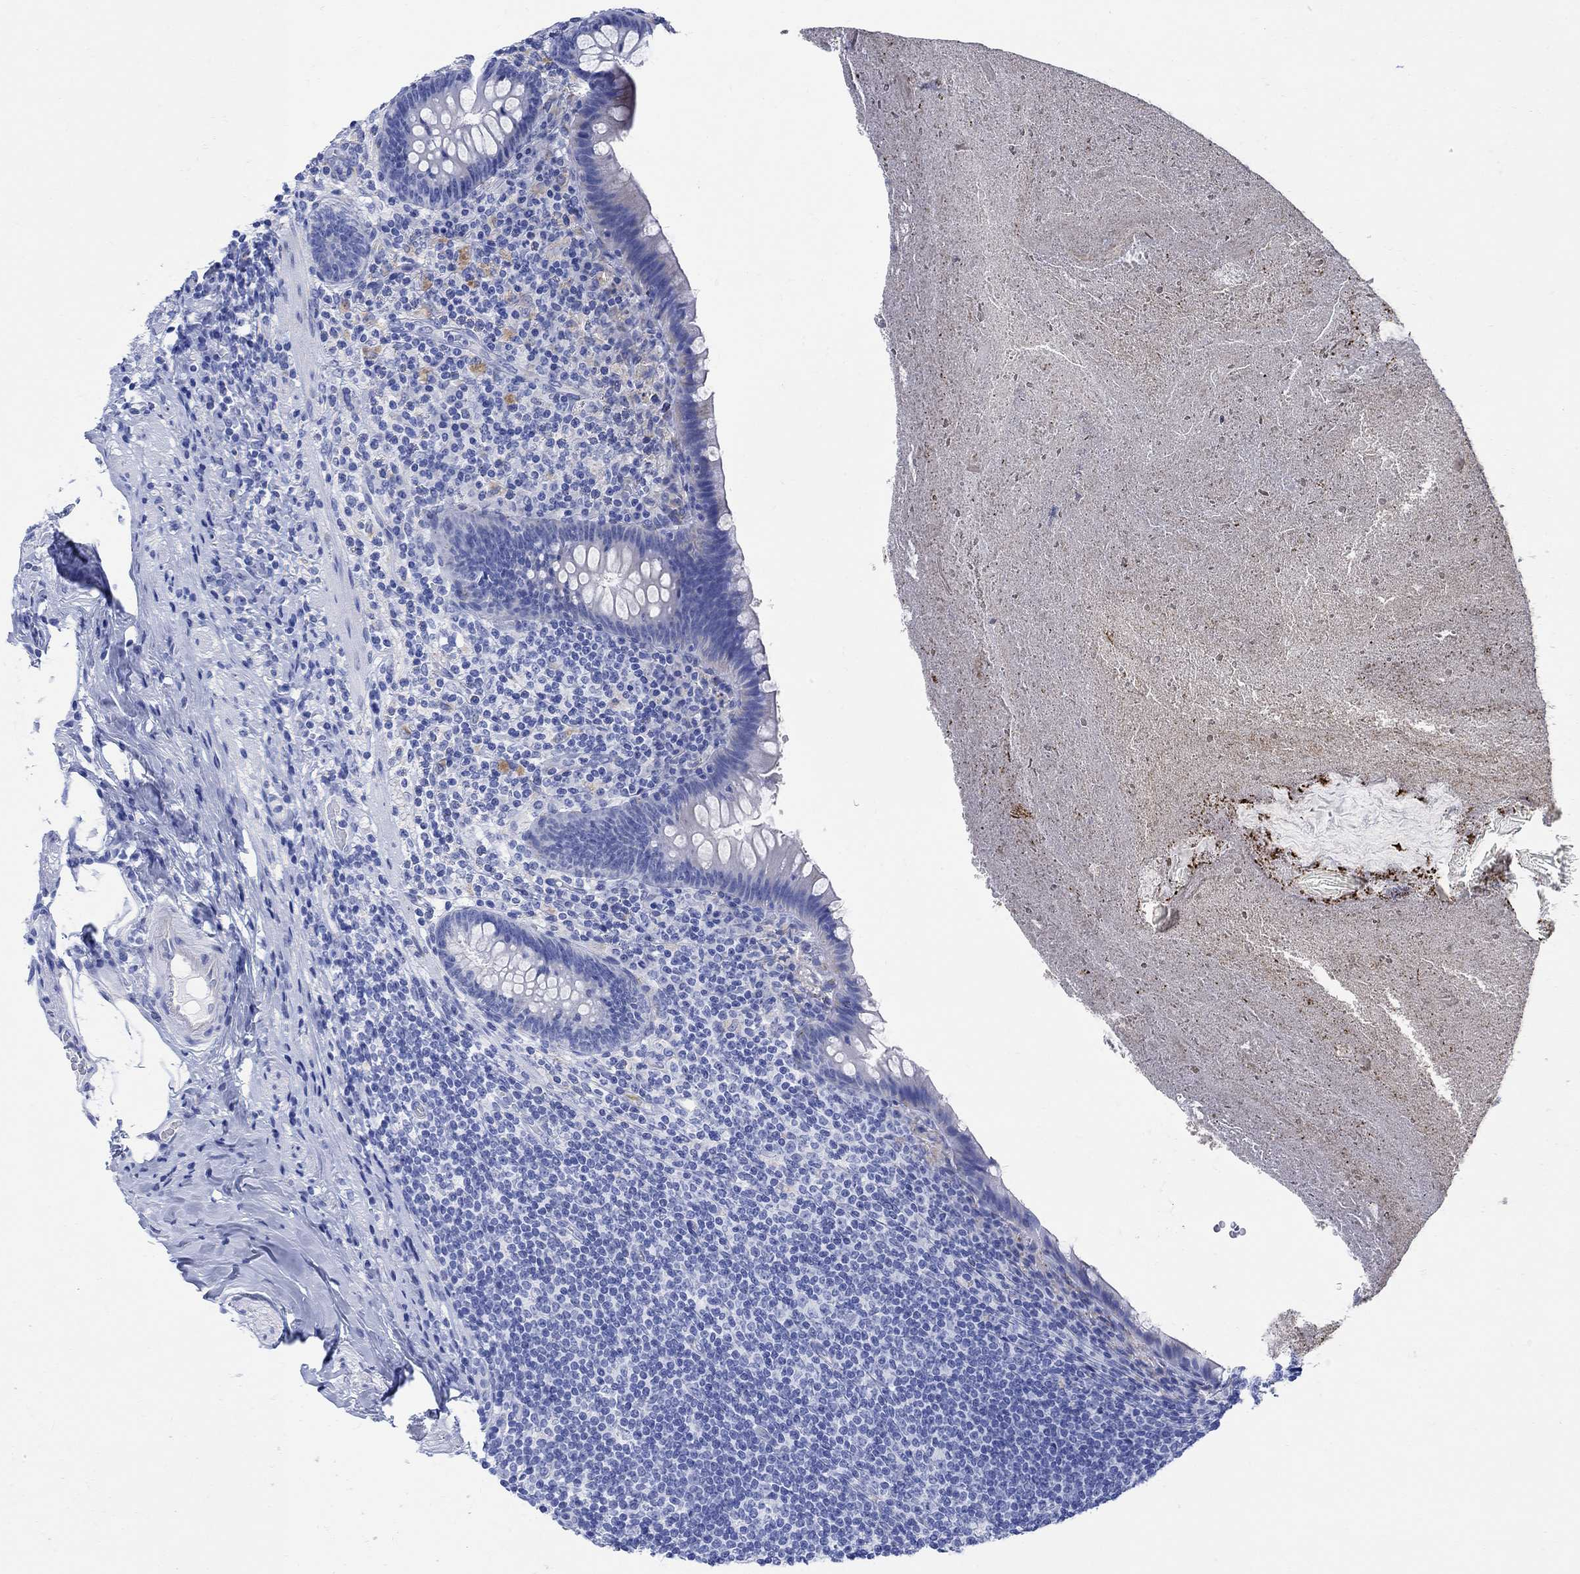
{"staining": {"intensity": "negative", "quantity": "none", "location": "none"}, "tissue": "appendix", "cell_type": "Glandular cells", "image_type": "normal", "snomed": [{"axis": "morphology", "description": "Normal tissue, NOS"}, {"axis": "topography", "description": "Appendix"}], "caption": "A photomicrograph of appendix stained for a protein displays no brown staining in glandular cells.", "gene": "MYL1", "patient": {"sex": "male", "age": 47}}